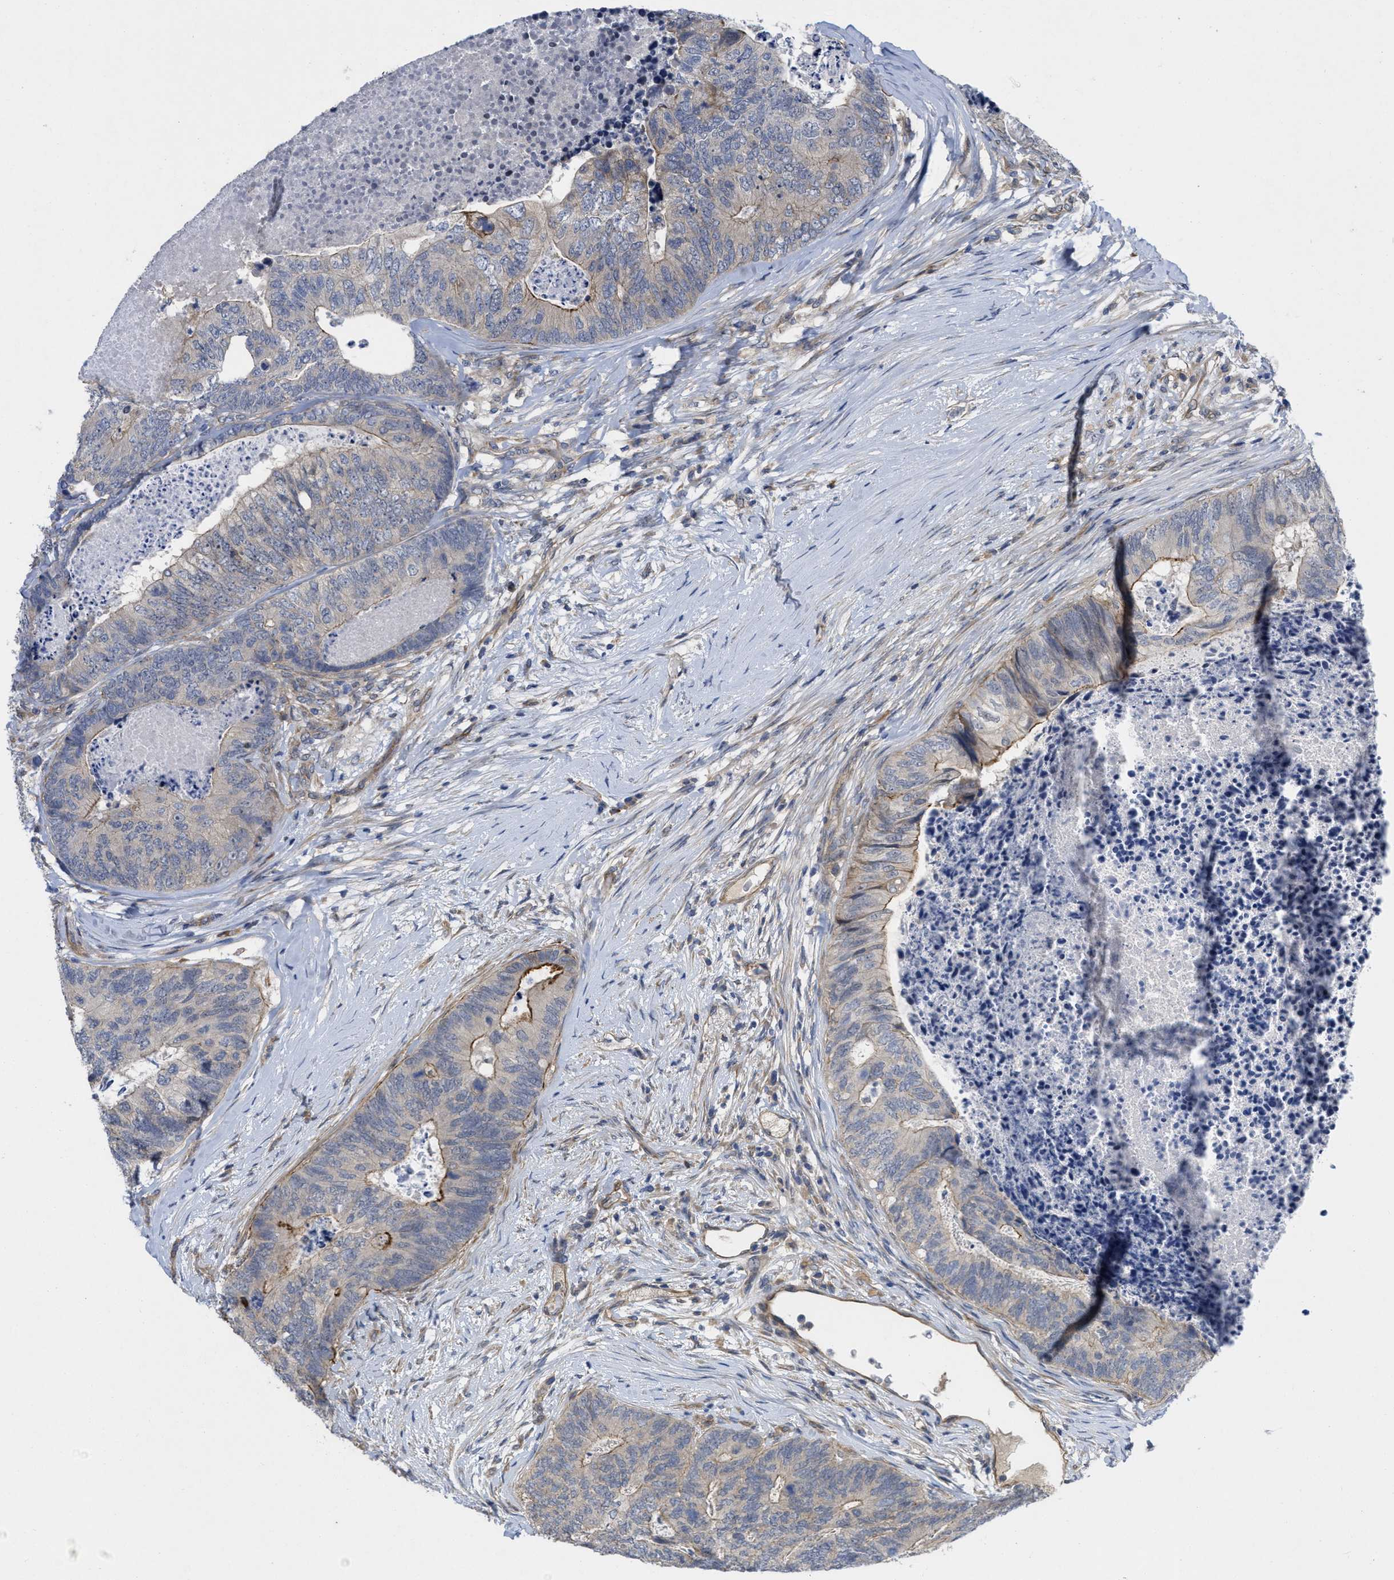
{"staining": {"intensity": "moderate", "quantity": "<25%", "location": "cytoplasmic/membranous"}, "tissue": "colorectal cancer", "cell_type": "Tumor cells", "image_type": "cancer", "snomed": [{"axis": "morphology", "description": "Adenocarcinoma, NOS"}, {"axis": "topography", "description": "Colon"}], "caption": "An image showing moderate cytoplasmic/membranous staining in approximately <25% of tumor cells in colorectal cancer, as visualized by brown immunohistochemical staining.", "gene": "ARHGEF26", "patient": {"sex": "female", "age": 67}}